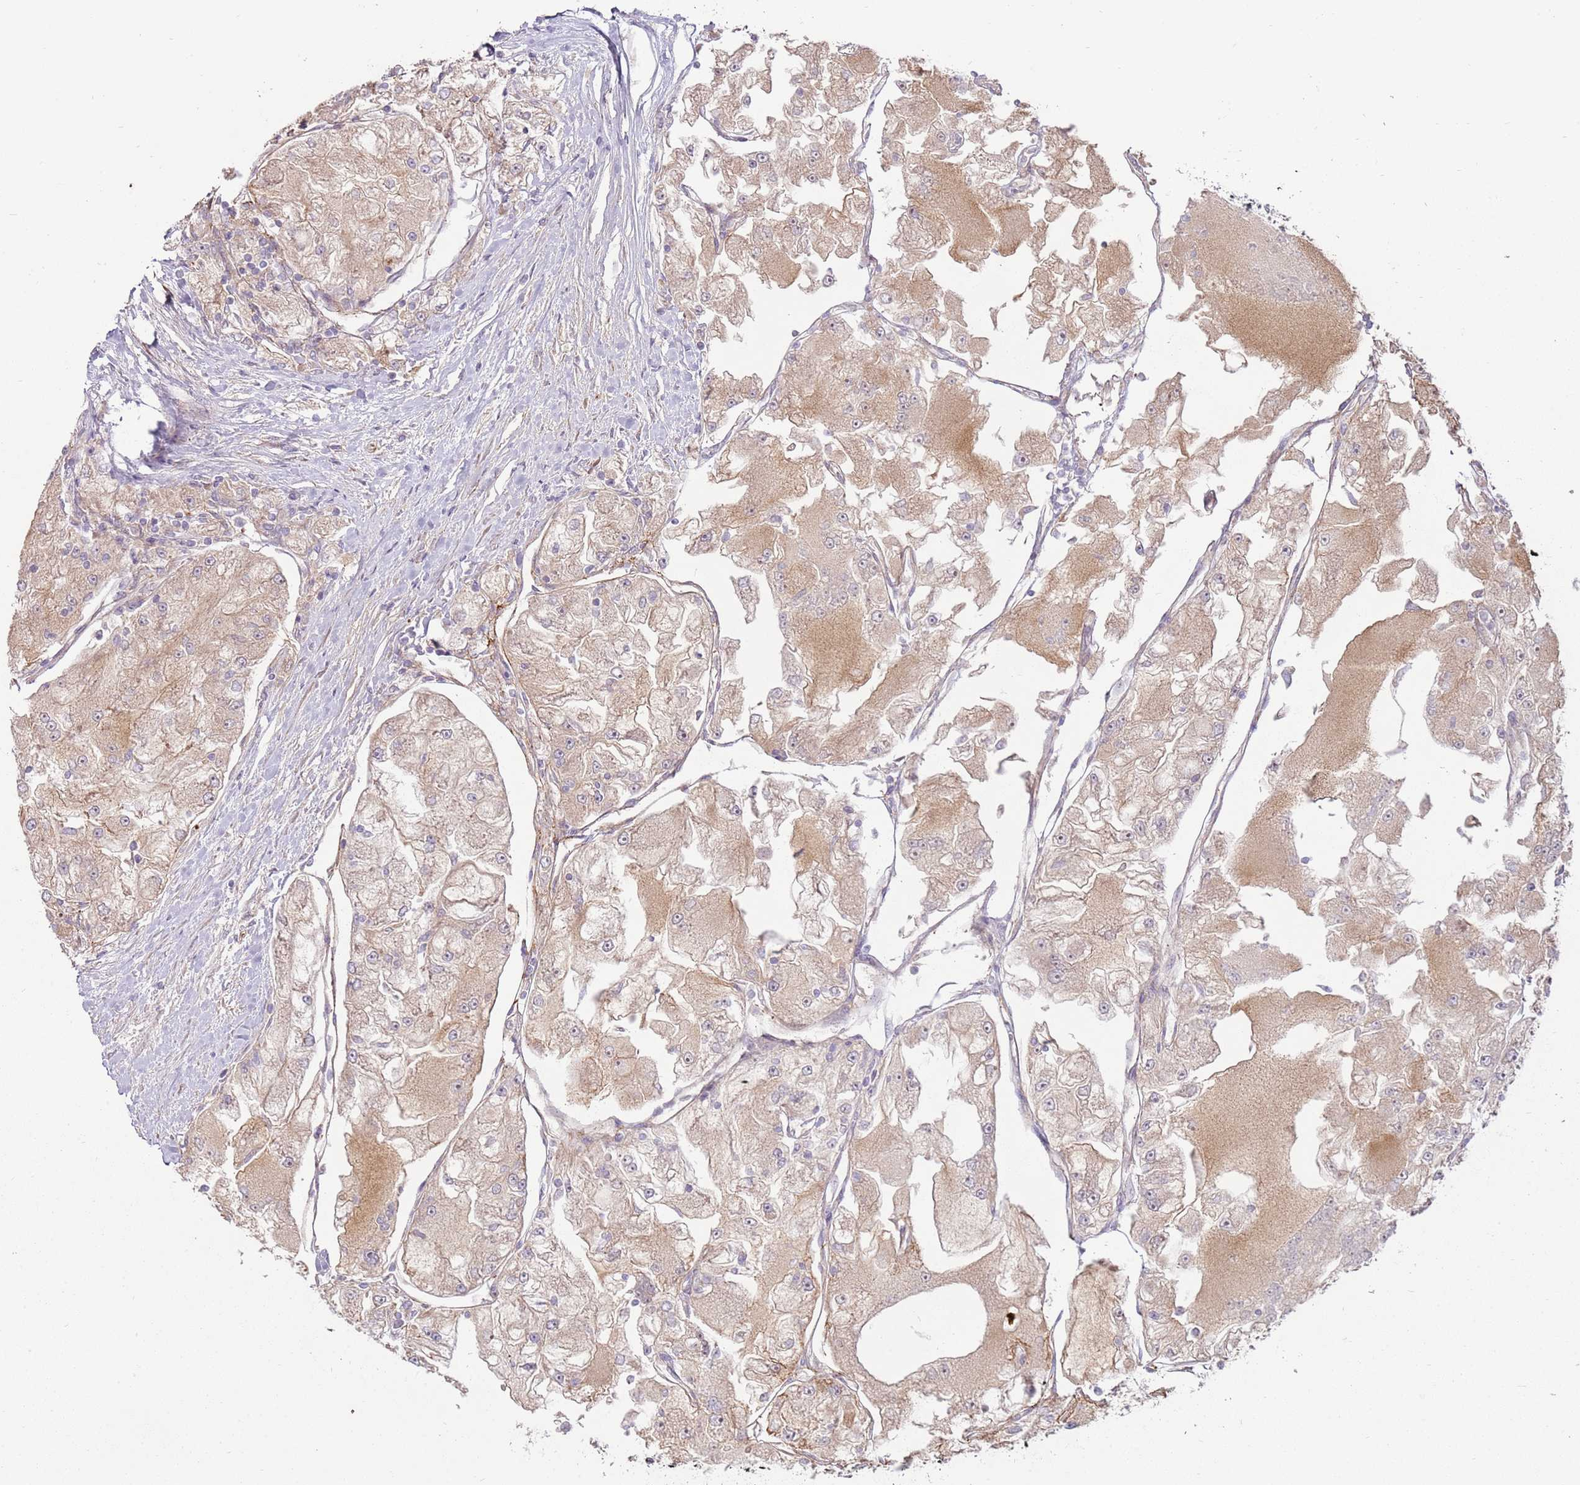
{"staining": {"intensity": "weak", "quantity": ">75%", "location": "cytoplasmic/membranous"}, "tissue": "renal cancer", "cell_type": "Tumor cells", "image_type": "cancer", "snomed": [{"axis": "morphology", "description": "Adenocarcinoma, NOS"}, {"axis": "topography", "description": "Kidney"}], "caption": "The micrograph exhibits a brown stain indicating the presence of a protein in the cytoplasmic/membranous of tumor cells in renal cancer.", "gene": "EMC1", "patient": {"sex": "female", "age": 72}}